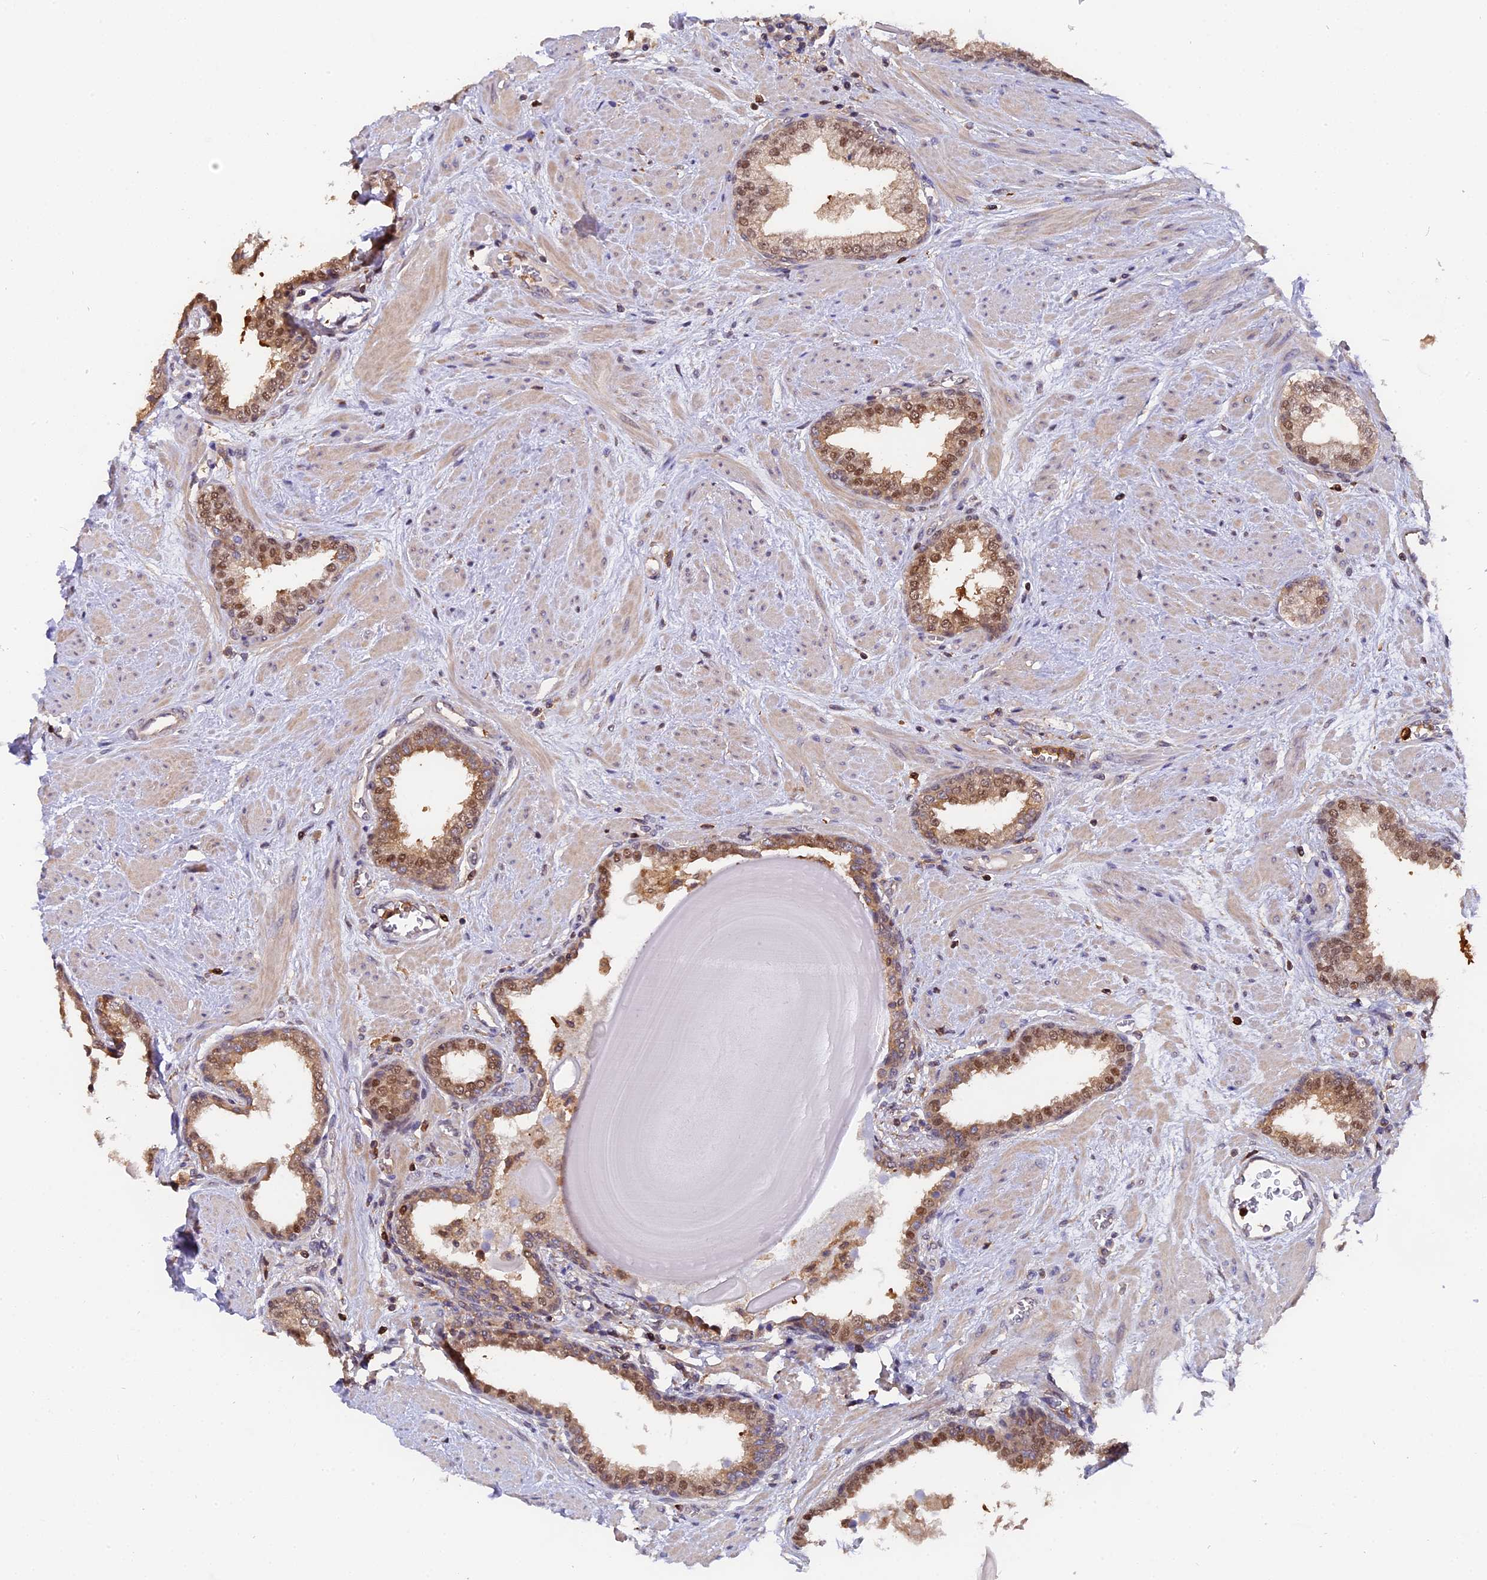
{"staining": {"intensity": "moderate", "quantity": ">75%", "location": "cytoplasmic/membranous,nuclear"}, "tissue": "prostate", "cell_type": "Glandular cells", "image_type": "normal", "snomed": [{"axis": "morphology", "description": "Normal tissue, NOS"}, {"axis": "topography", "description": "Prostate"}], "caption": "Immunohistochemistry (DAB (3,3'-diaminobenzidine)) staining of benign human prostate reveals moderate cytoplasmic/membranous,nuclear protein positivity in about >75% of glandular cells. (brown staining indicates protein expression, while blue staining denotes nuclei).", "gene": "FAM118B", "patient": {"sex": "male", "age": 51}}